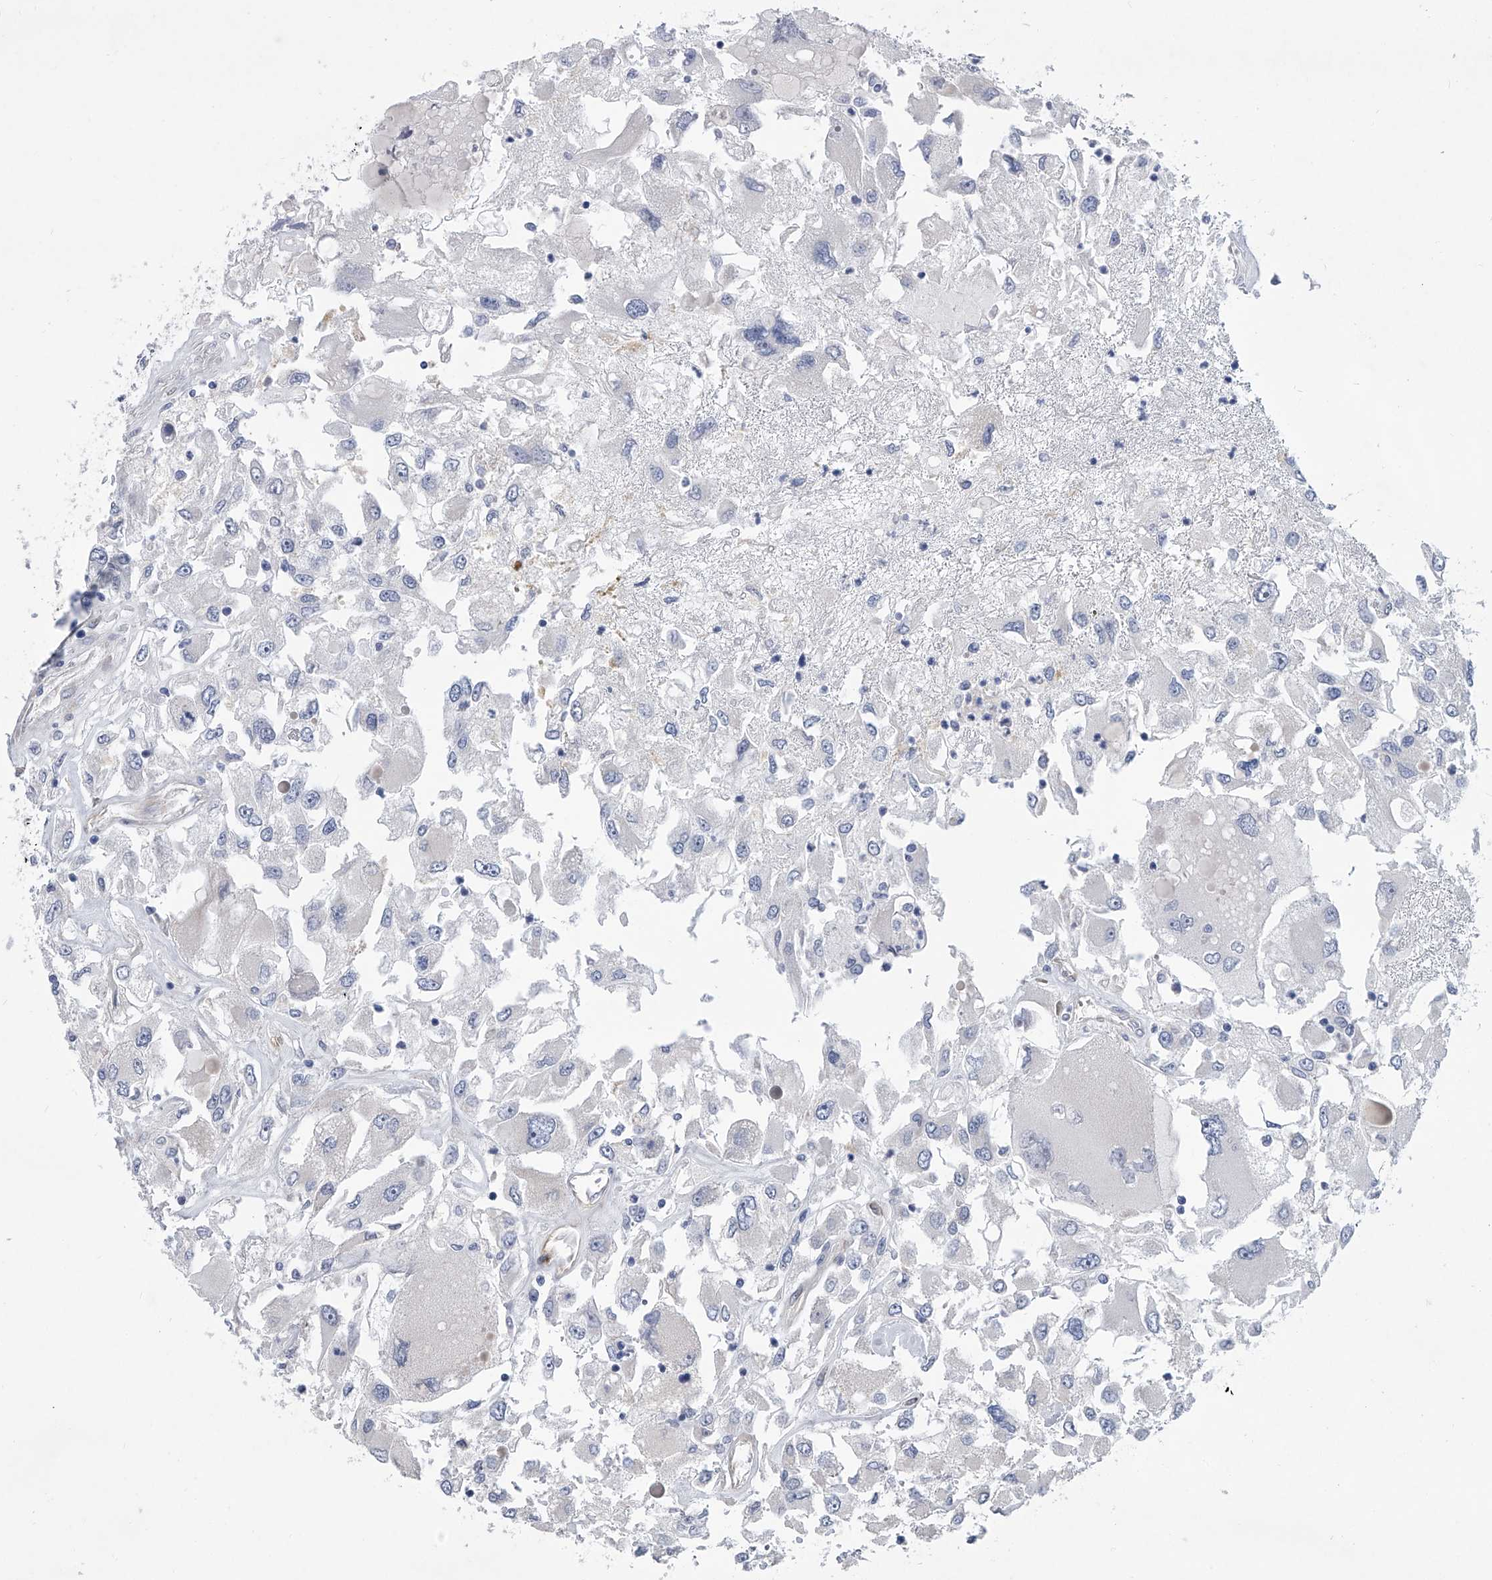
{"staining": {"intensity": "negative", "quantity": "none", "location": "none"}, "tissue": "renal cancer", "cell_type": "Tumor cells", "image_type": "cancer", "snomed": [{"axis": "morphology", "description": "Adenocarcinoma, NOS"}, {"axis": "topography", "description": "Kidney"}], "caption": "Histopathology image shows no significant protein expression in tumor cells of renal adenocarcinoma.", "gene": "ALG14", "patient": {"sex": "female", "age": 52}}